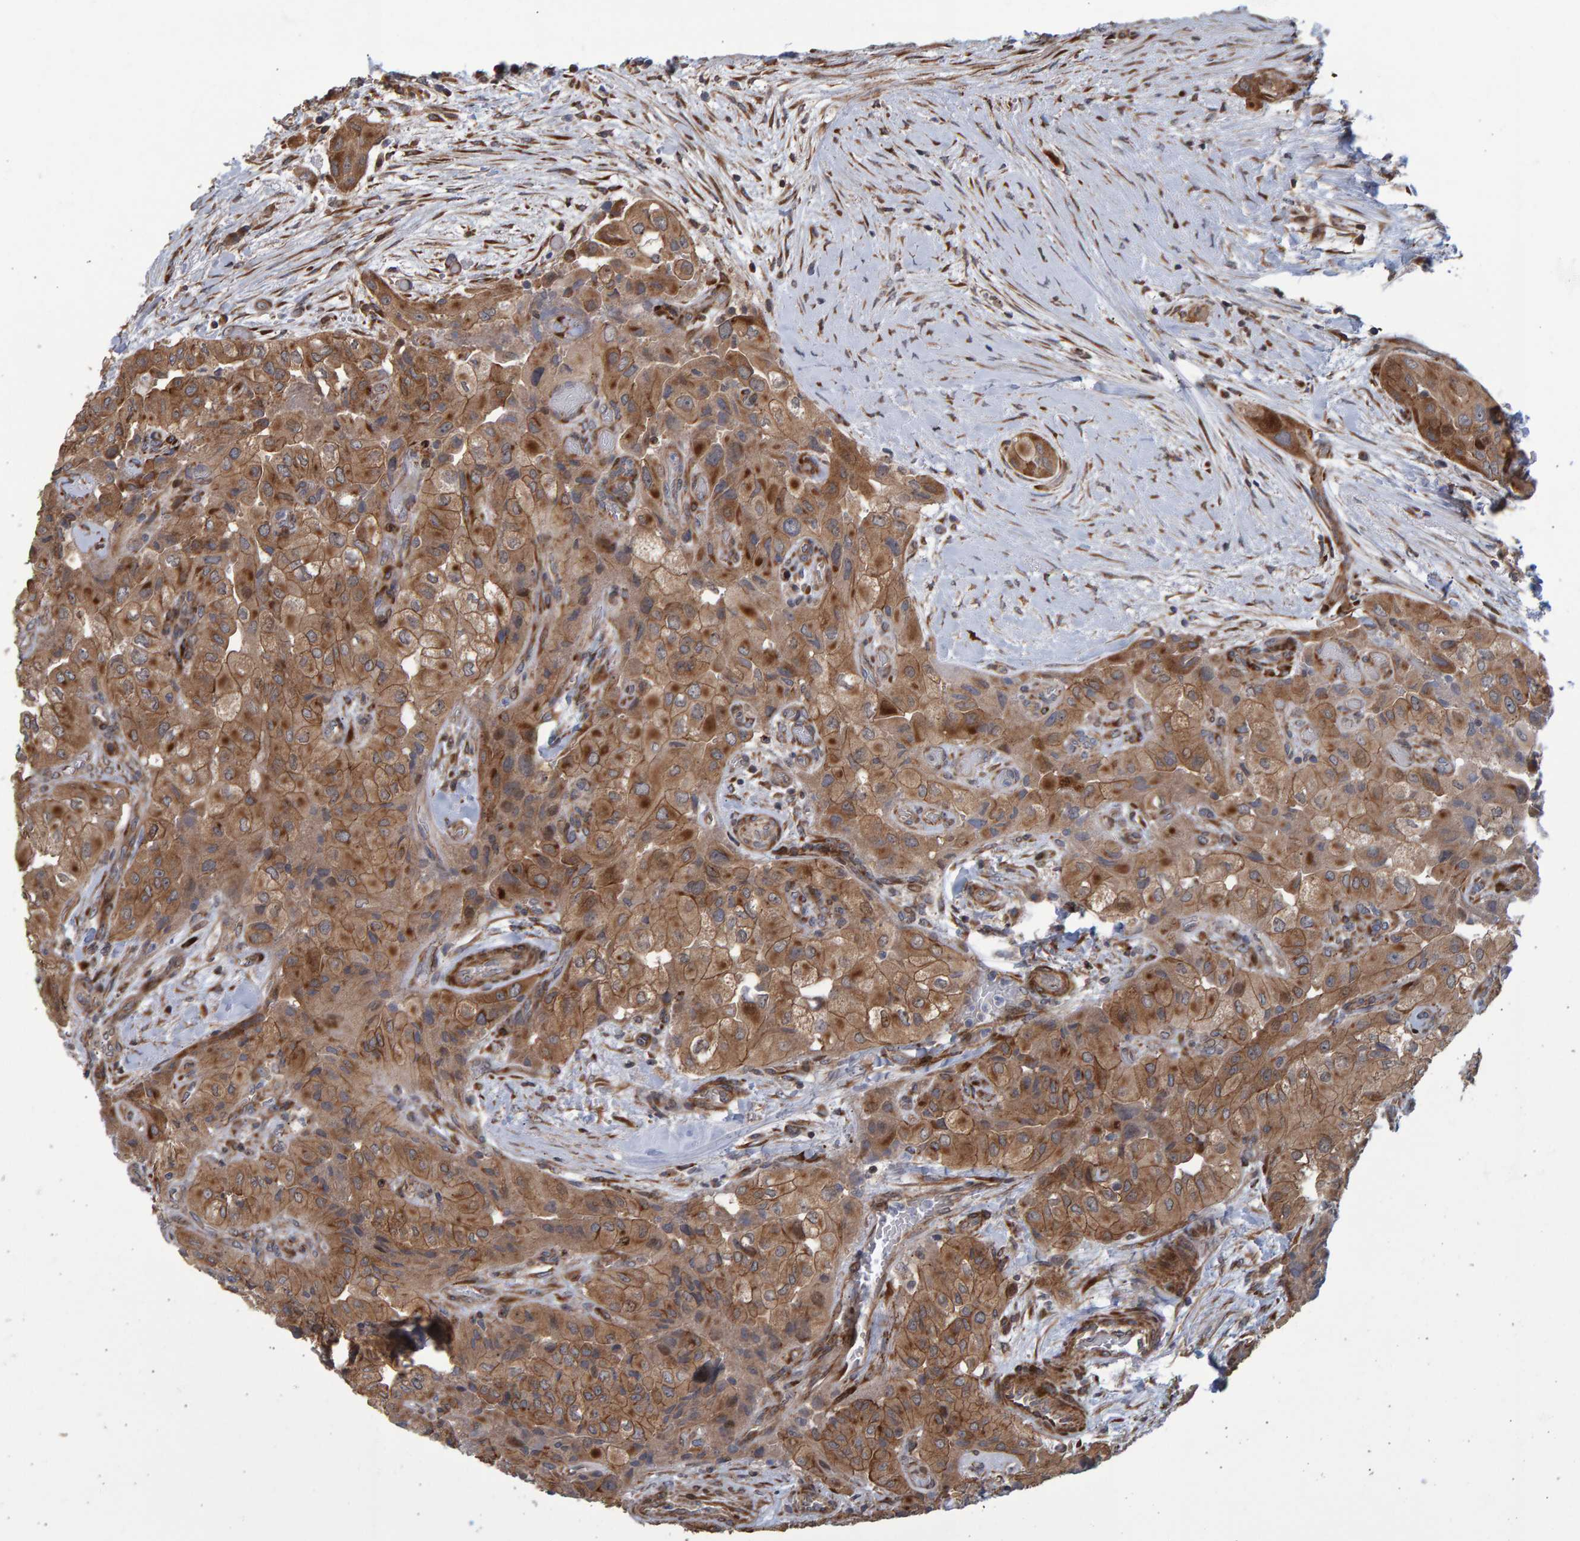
{"staining": {"intensity": "moderate", "quantity": ">75%", "location": "cytoplasmic/membranous"}, "tissue": "thyroid cancer", "cell_type": "Tumor cells", "image_type": "cancer", "snomed": [{"axis": "morphology", "description": "Papillary adenocarcinoma, NOS"}, {"axis": "topography", "description": "Thyroid gland"}], "caption": "An image of thyroid papillary adenocarcinoma stained for a protein shows moderate cytoplasmic/membranous brown staining in tumor cells.", "gene": "LRBA", "patient": {"sex": "female", "age": 59}}